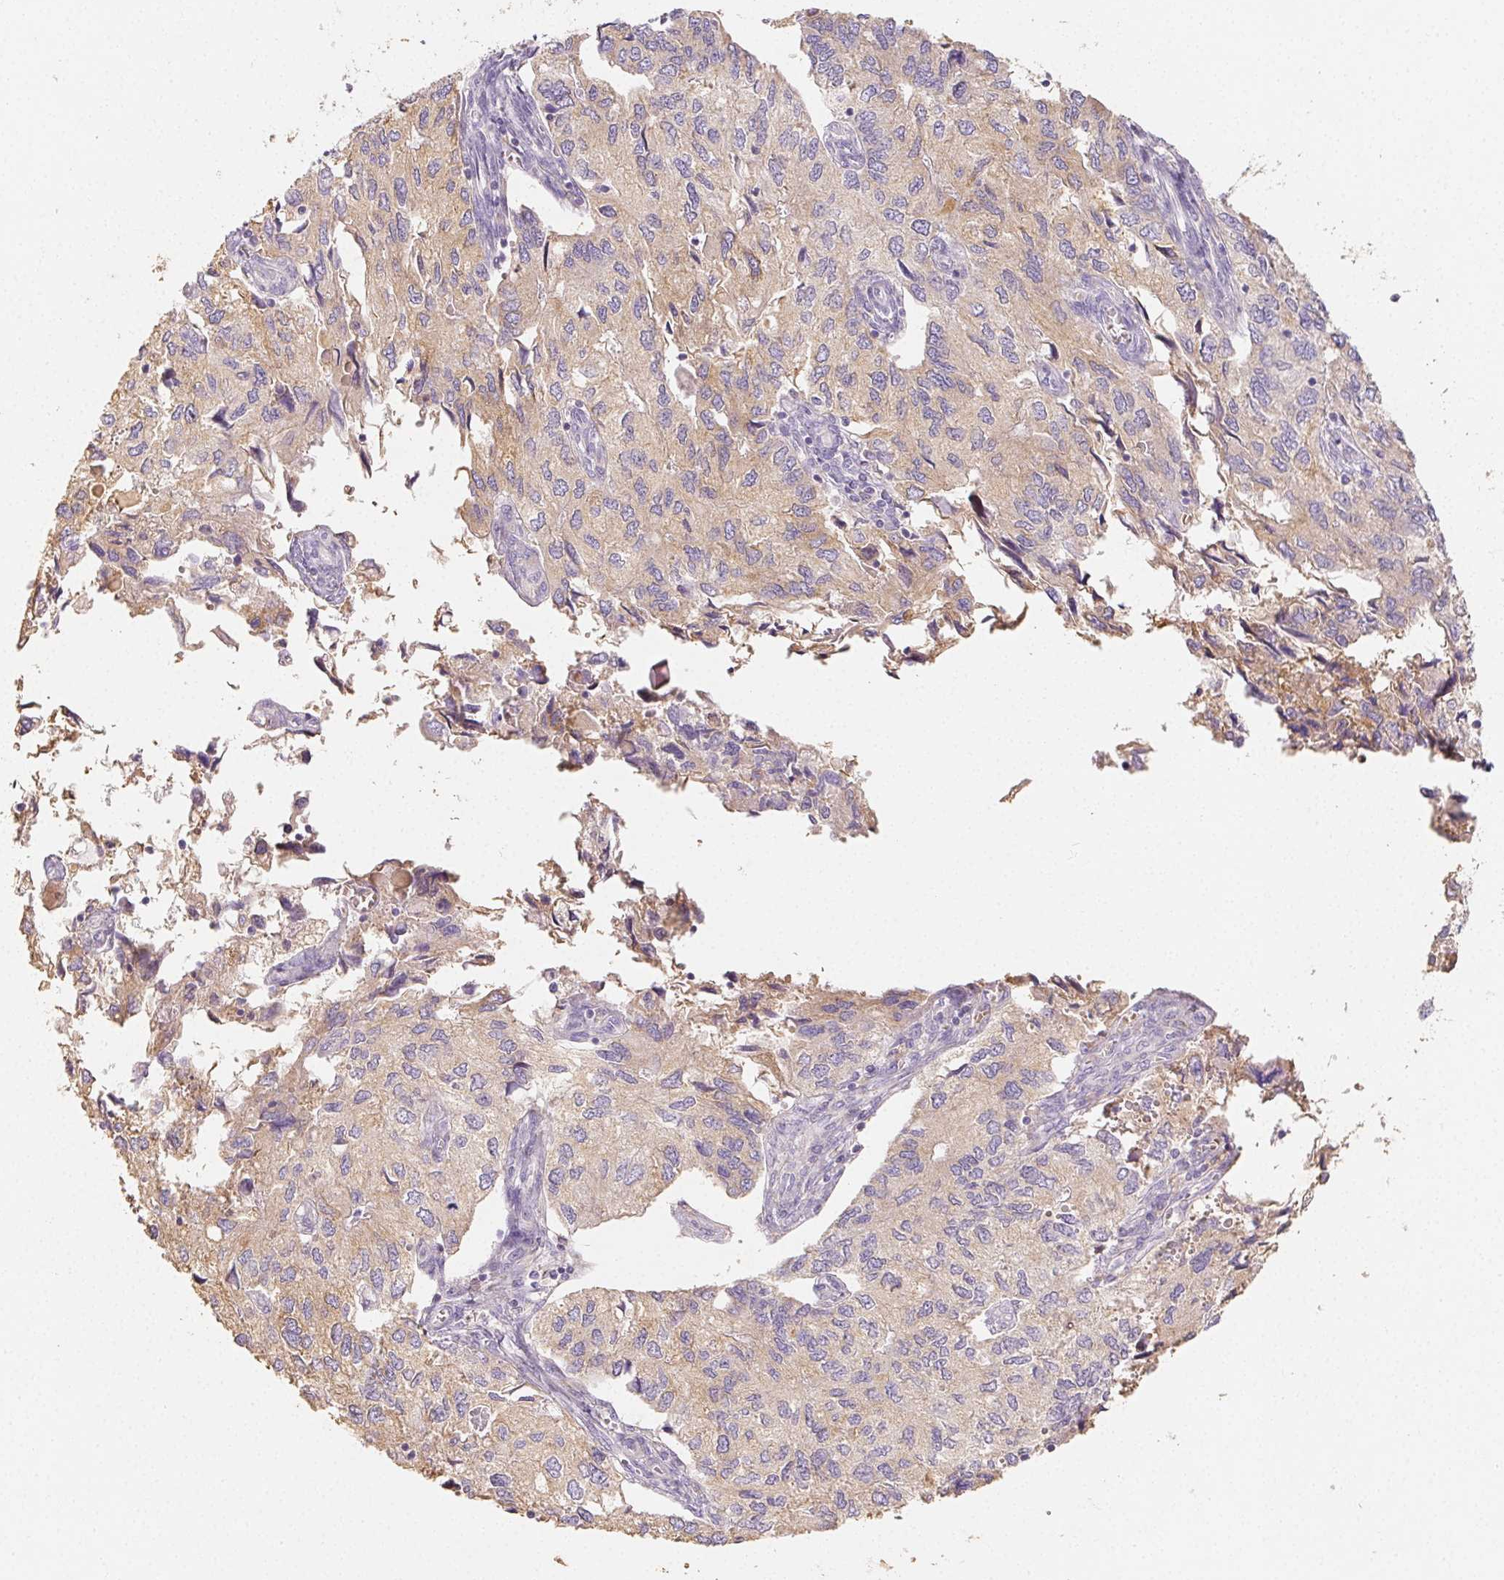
{"staining": {"intensity": "weak", "quantity": ">75%", "location": "cytoplasmic/membranous"}, "tissue": "endometrial cancer", "cell_type": "Tumor cells", "image_type": "cancer", "snomed": [{"axis": "morphology", "description": "Carcinoma, NOS"}, {"axis": "topography", "description": "Uterus"}], "caption": "Tumor cells display low levels of weak cytoplasmic/membranous positivity in about >75% of cells in human endometrial carcinoma.", "gene": "ACVR1B", "patient": {"sex": "female", "age": 76}}